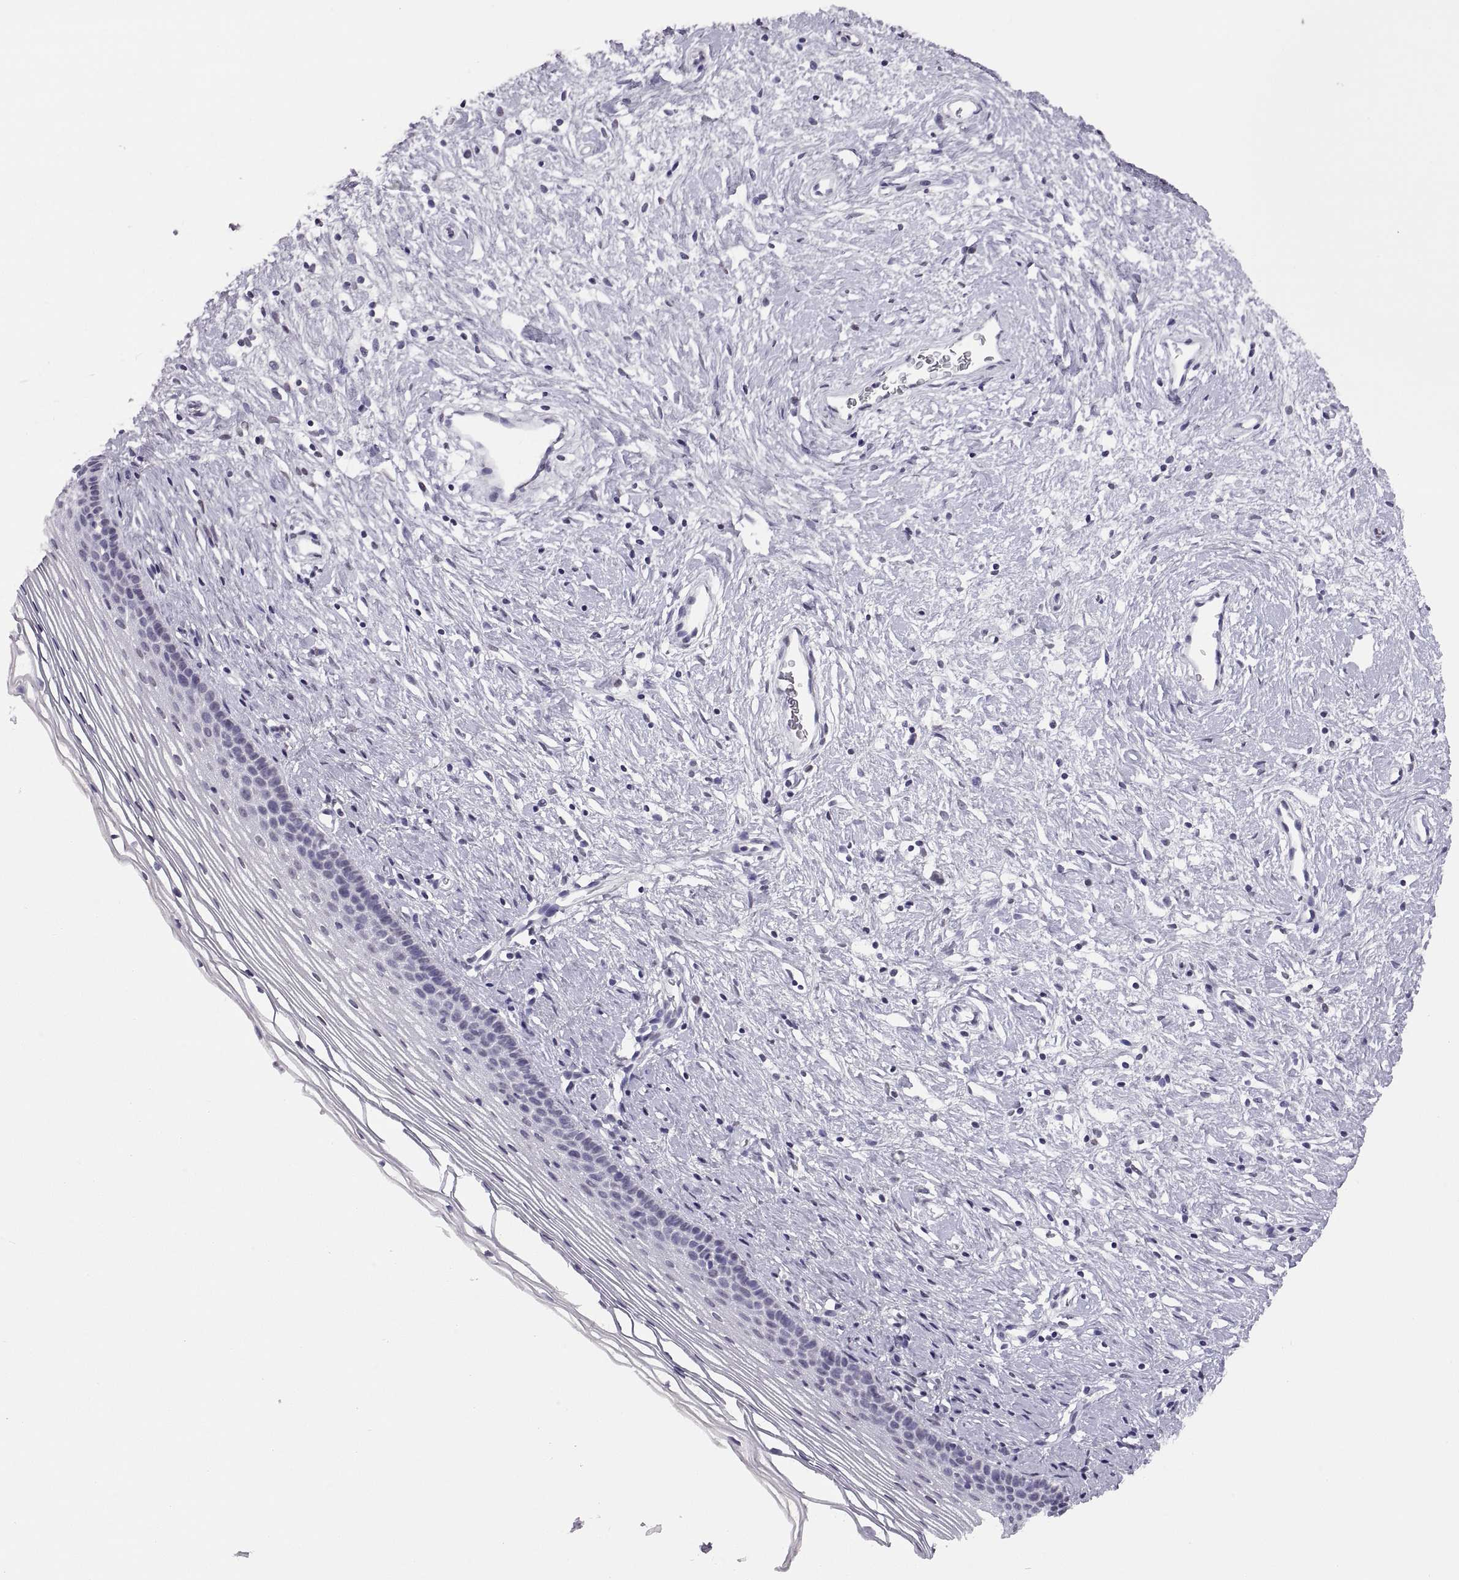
{"staining": {"intensity": "negative", "quantity": "none", "location": "none"}, "tissue": "cervix", "cell_type": "Glandular cells", "image_type": "normal", "snomed": [{"axis": "morphology", "description": "Normal tissue, NOS"}, {"axis": "topography", "description": "Cervix"}], "caption": "Immunohistochemical staining of unremarkable human cervix demonstrates no significant staining in glandular cells.", "gene": "CARTPT", "patient": {"sex": "female", "age": 39}}